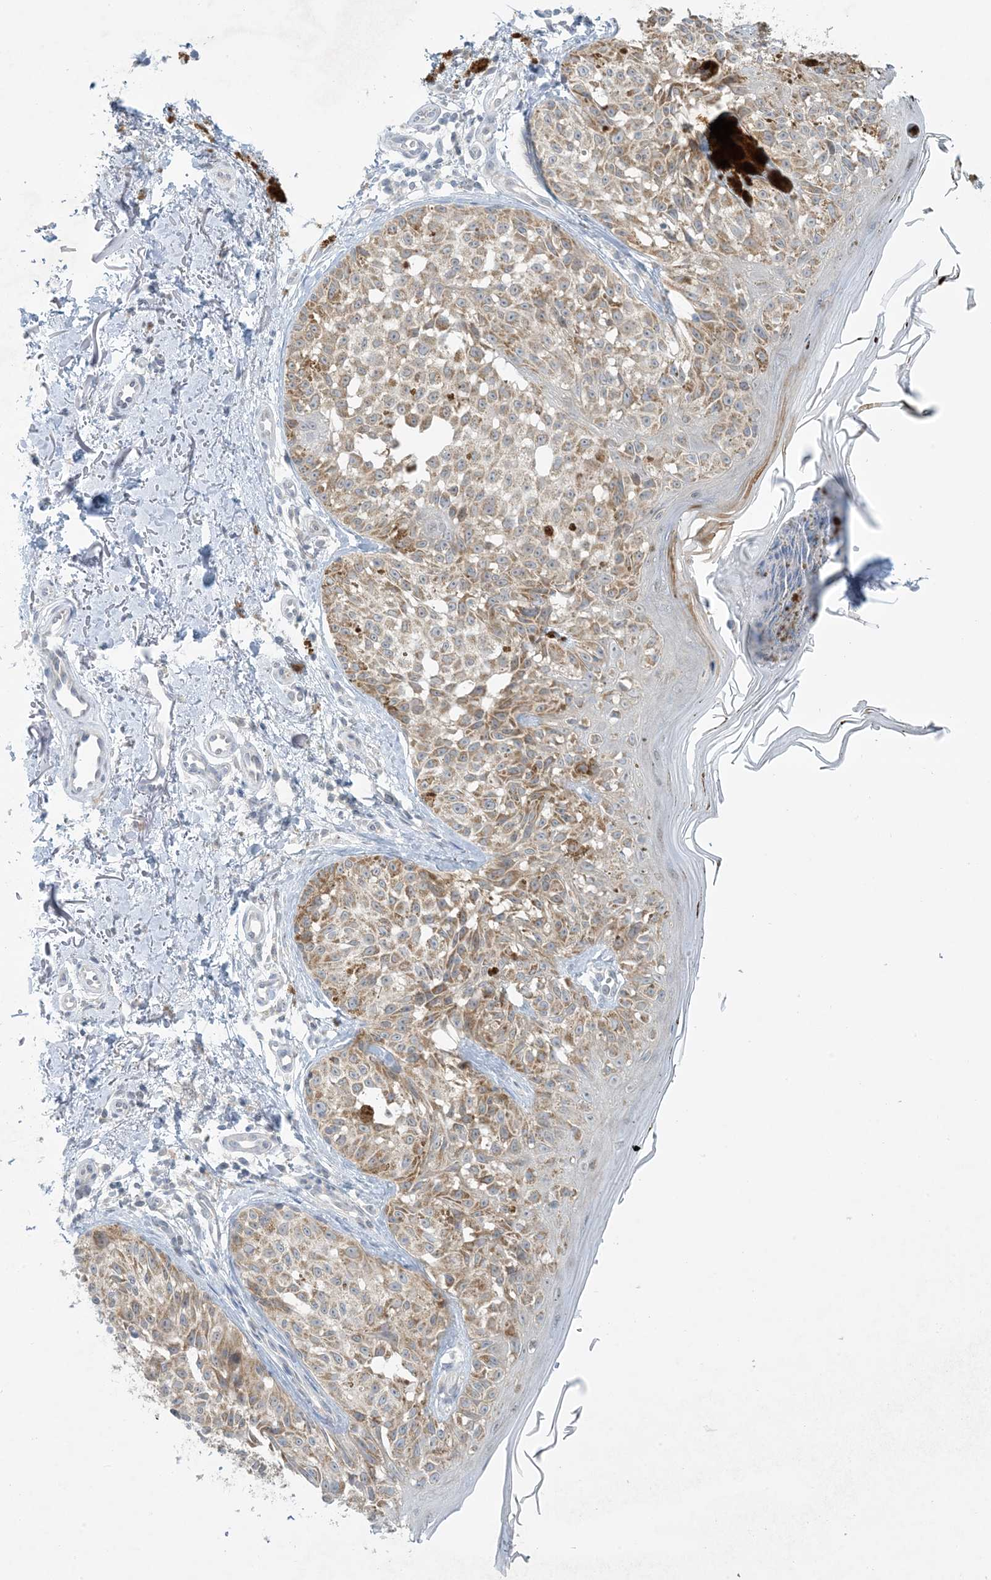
{"staining": {"intensity": "weak", "quantity": ">75%", "location": "cytoplasmic/membranous"}, "tissue": "melanoma", "cell_type": "Tumor cells", "image_type": "cancer", "snomed": [{"axis": "morphology", "description": "Malignant melanoma, NOS"}, {"axis": "topography", "description": "Skin"}], "caption": "Brown immunohistochemical staining in malignant melanoma exhibits weak cytoplasmic/membranous staining in about >75% of tumor cells.", "gene": "MRPS18A", "patient": {"sex": "female", "age": 50}}